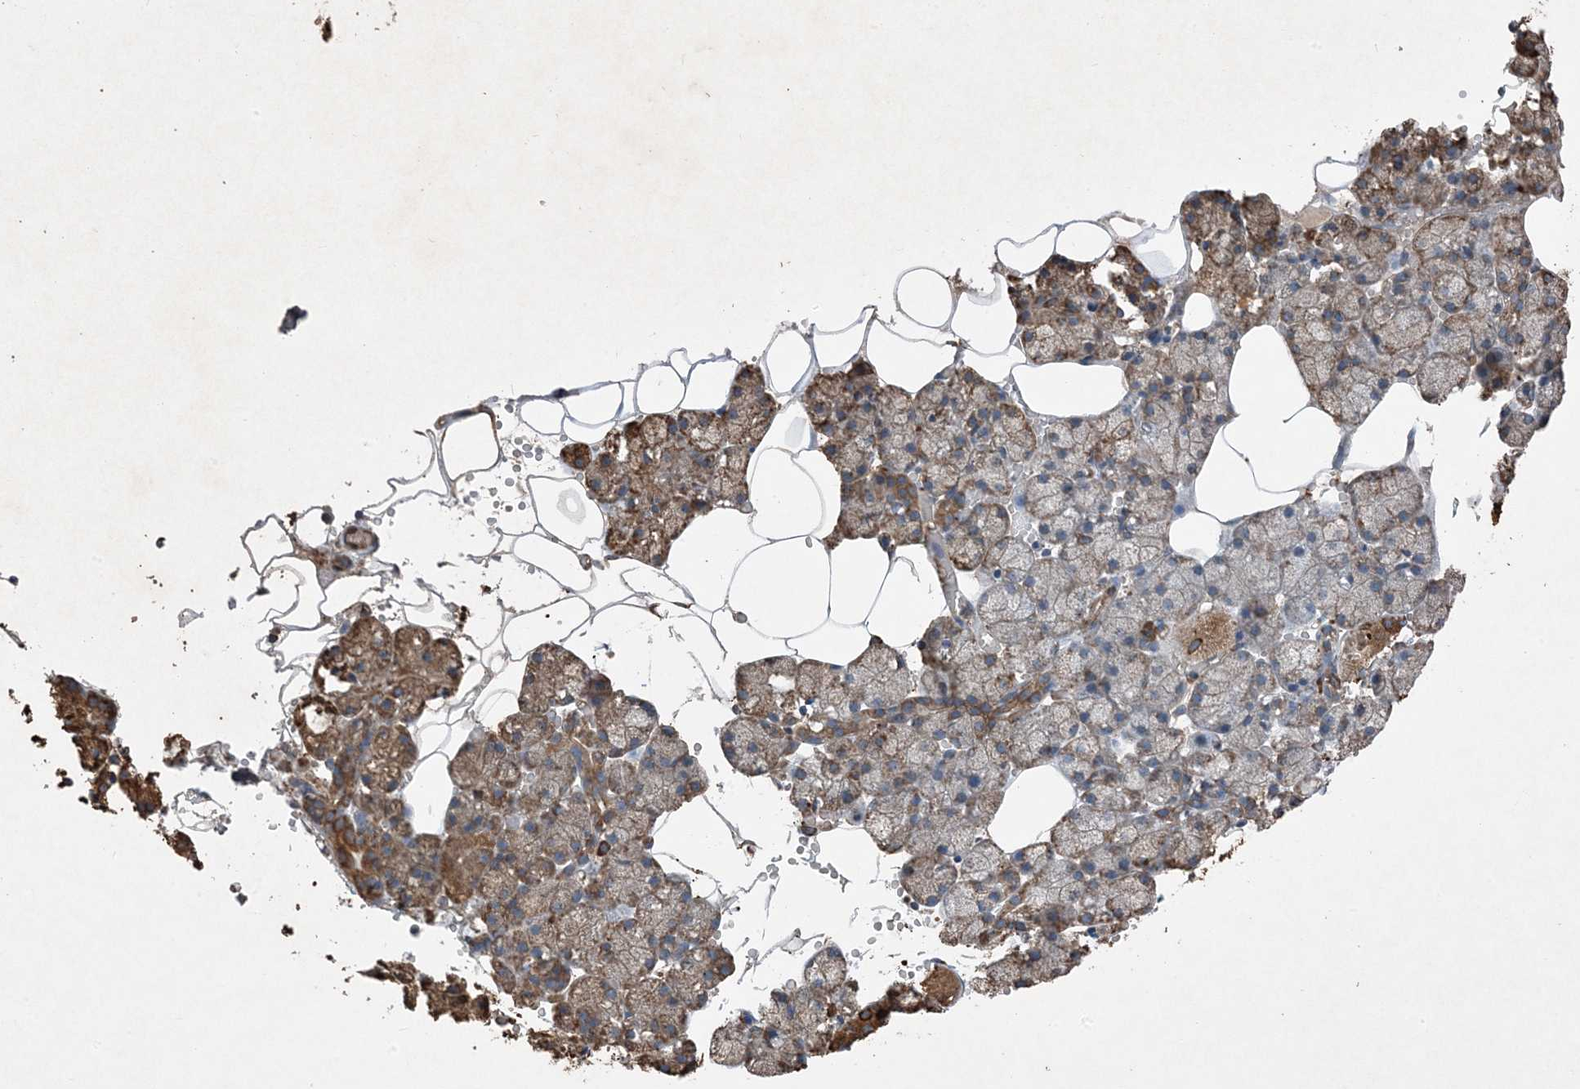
{"staining": {"intensity": "strong", "quantity": ">75%", "location": "cytoplasmic/membranous"}, "tissue": "salivary gland", "cell_type": "Glandular cells", "image_type": "normal", "snomed": [{"axis": "morphology", "description": "Normal tissue, NOS"}, {"axis": "topography", "description": "Salivary gland"}], "caption": "Immunohistochemistry image of benign salivary gland: salivary gland stained using IHC demonstrates high levels of strong protein expression localized specifically in the cytoplasmic/membranous of glandular cells, appearing as a cytoplasmic/membranous brown color.", "gene": "PDIA6", "patient": {"sex": "male", "age": 62}}